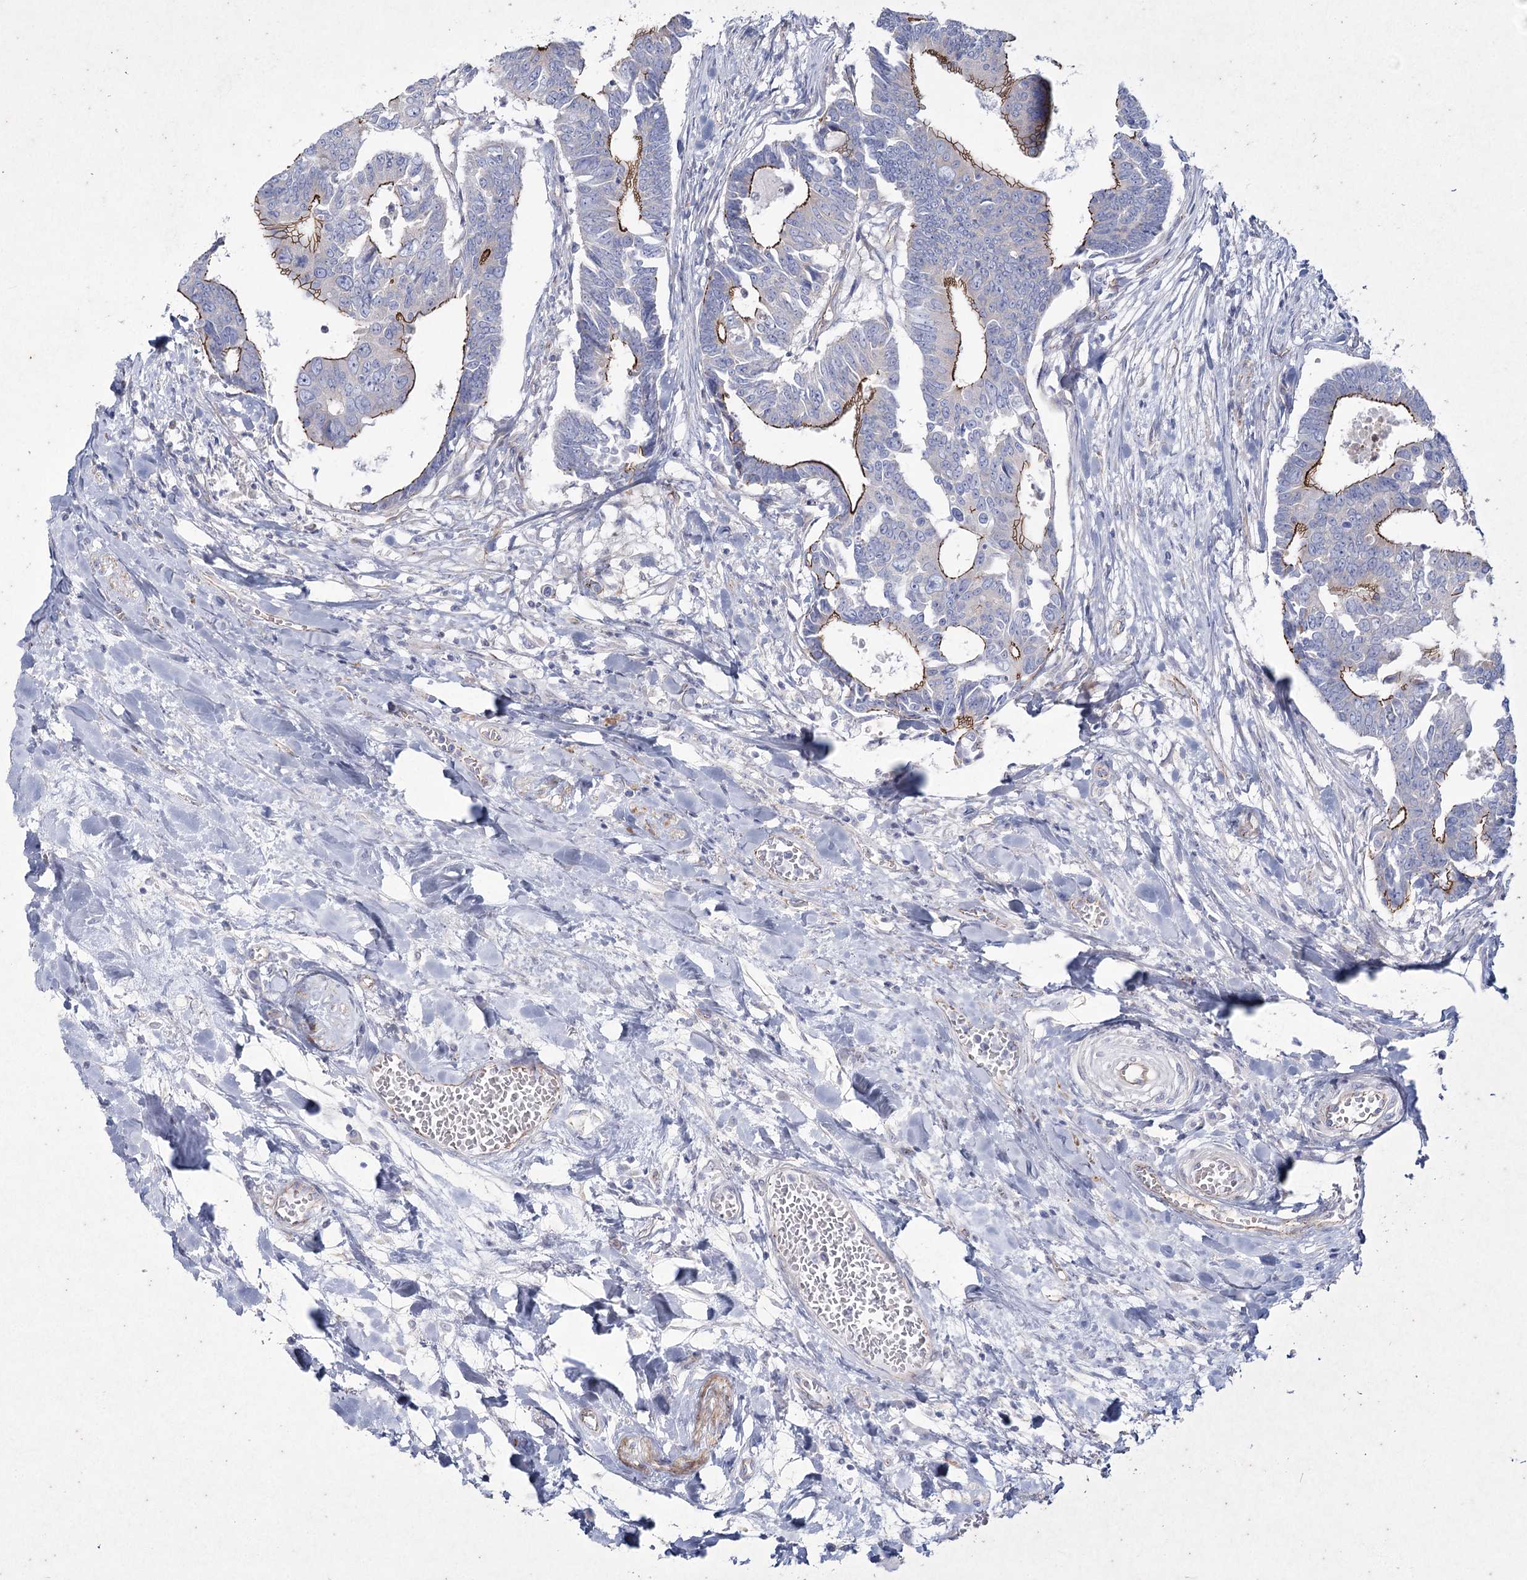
{"staining": {"intensity": "moderate", "quantity": ">75%", "location": "cytoplasmic/membranous"}, "tissue": "colorectal cancer", "cell_type": "Tumor cells", "image_type": "cancer", "snomed": [{"axis": "morphology", "description": "Adenocarcinoma, NOS"}, {"axis": "topography", "description": "Rectum"}], "caption": "Immunohistochemical staining of human colorectal cancer (adenocarcinoma) reveals moderate cytoplasmic/membranous protein expression in approximately >75% of tumor cells. (DAB (3,3'-diaminobenzidine) IHC with brightfield microscopy, high magnification).", "gene": "LDLRAD3", "patient": {"sex": "female", "age": 65}}